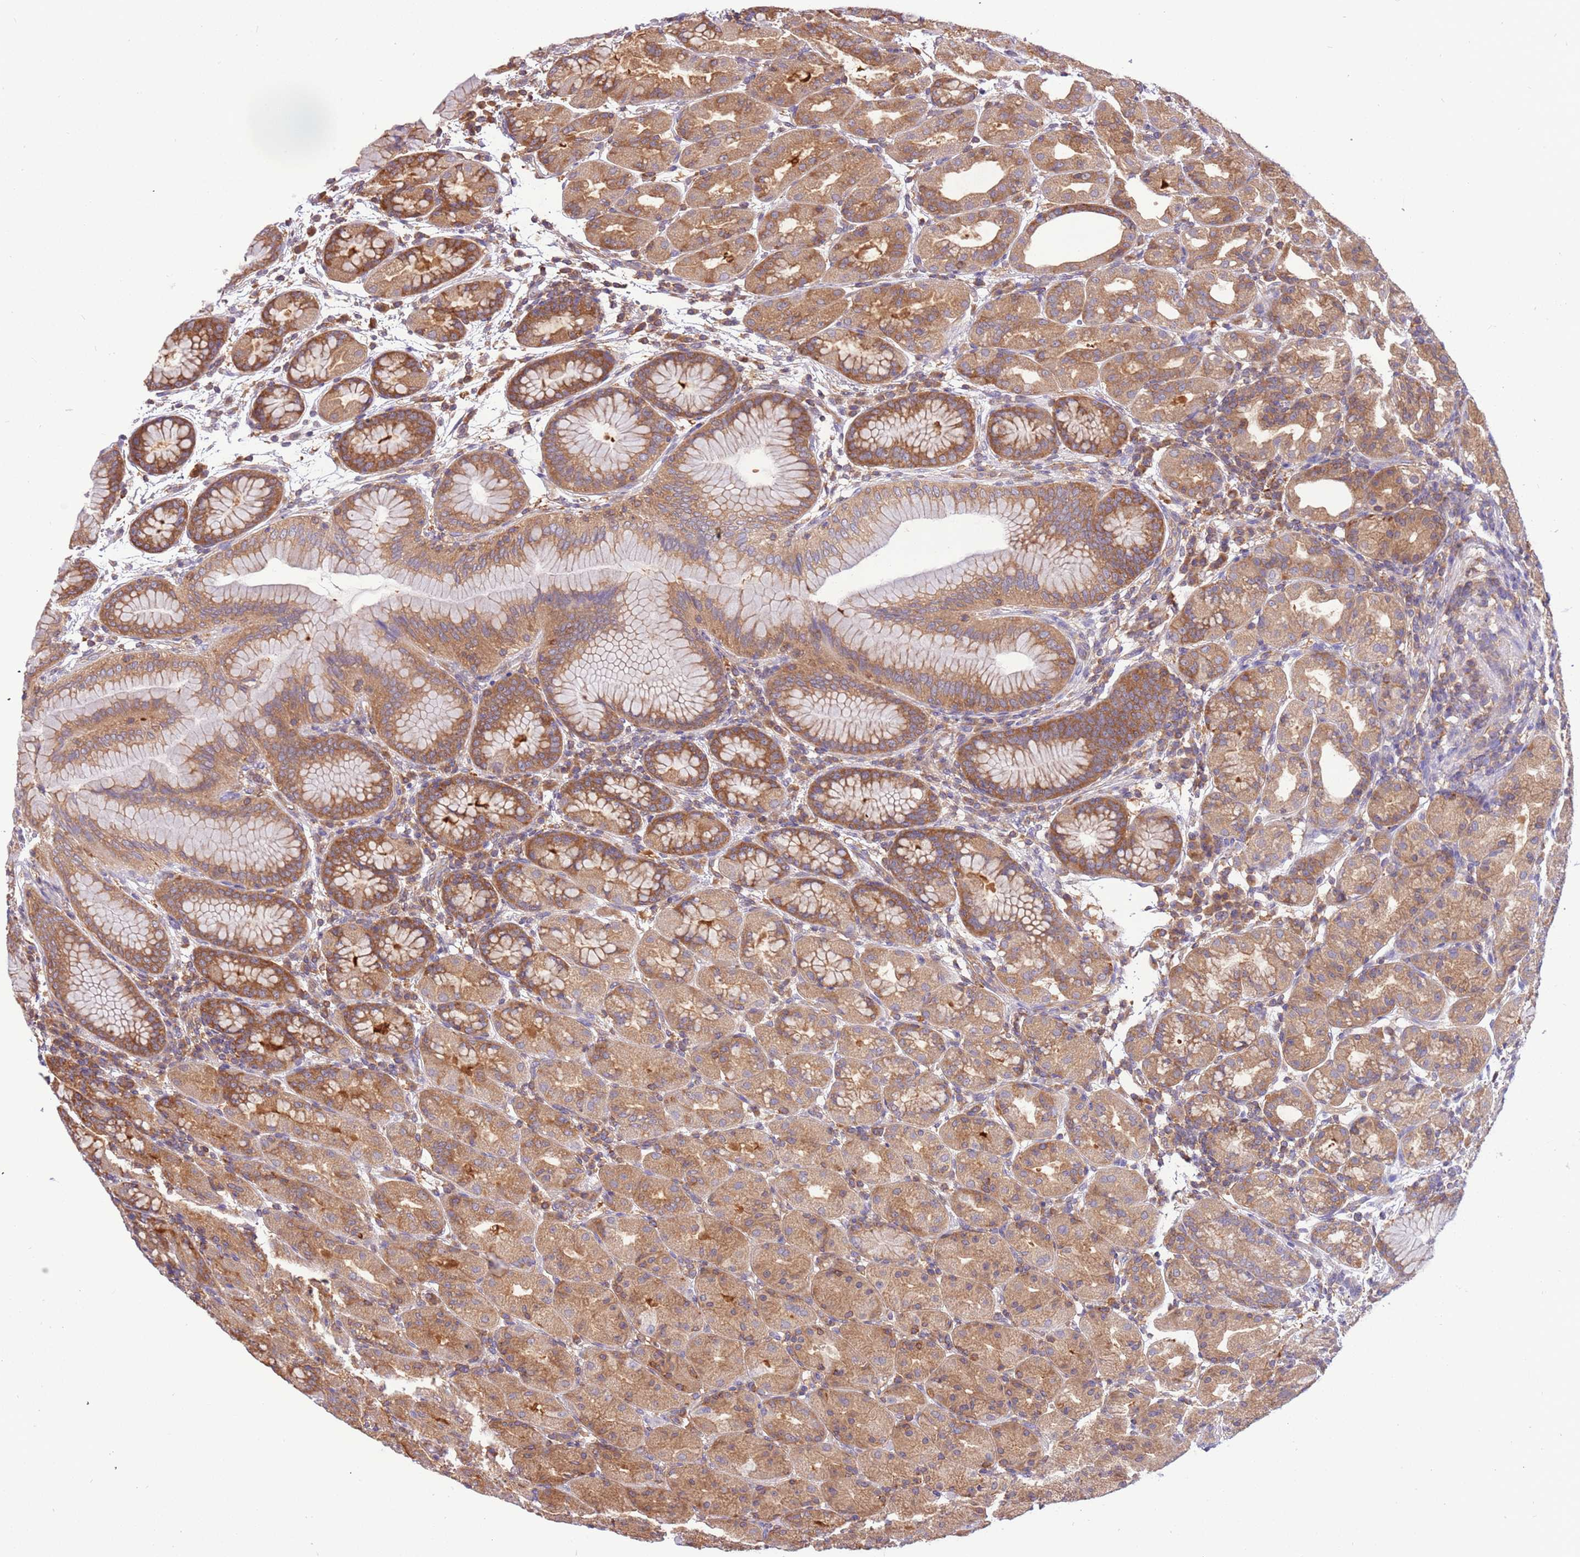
{"staining": {"intensity": "moderate", "quantity": ">75%", "location": "cytoplasmic/membranous"}, "tissue": "stomach", "cell_type": "Glandular cells", "image_type": "normal", "snomed": [{"axis": "morphology", "description": "Normal tissue, NOS"}, {"axis": "topography", "description": "Stomach"}], "caption": "A brown stain shows moderate cytoplasmic/membranous expression of a protein in glandular cells of normal human stomach. (IHC, brightfield microscopy, high magnification).", "gene": "STIP1", "patient": {"sex": "female", "age": 79}}